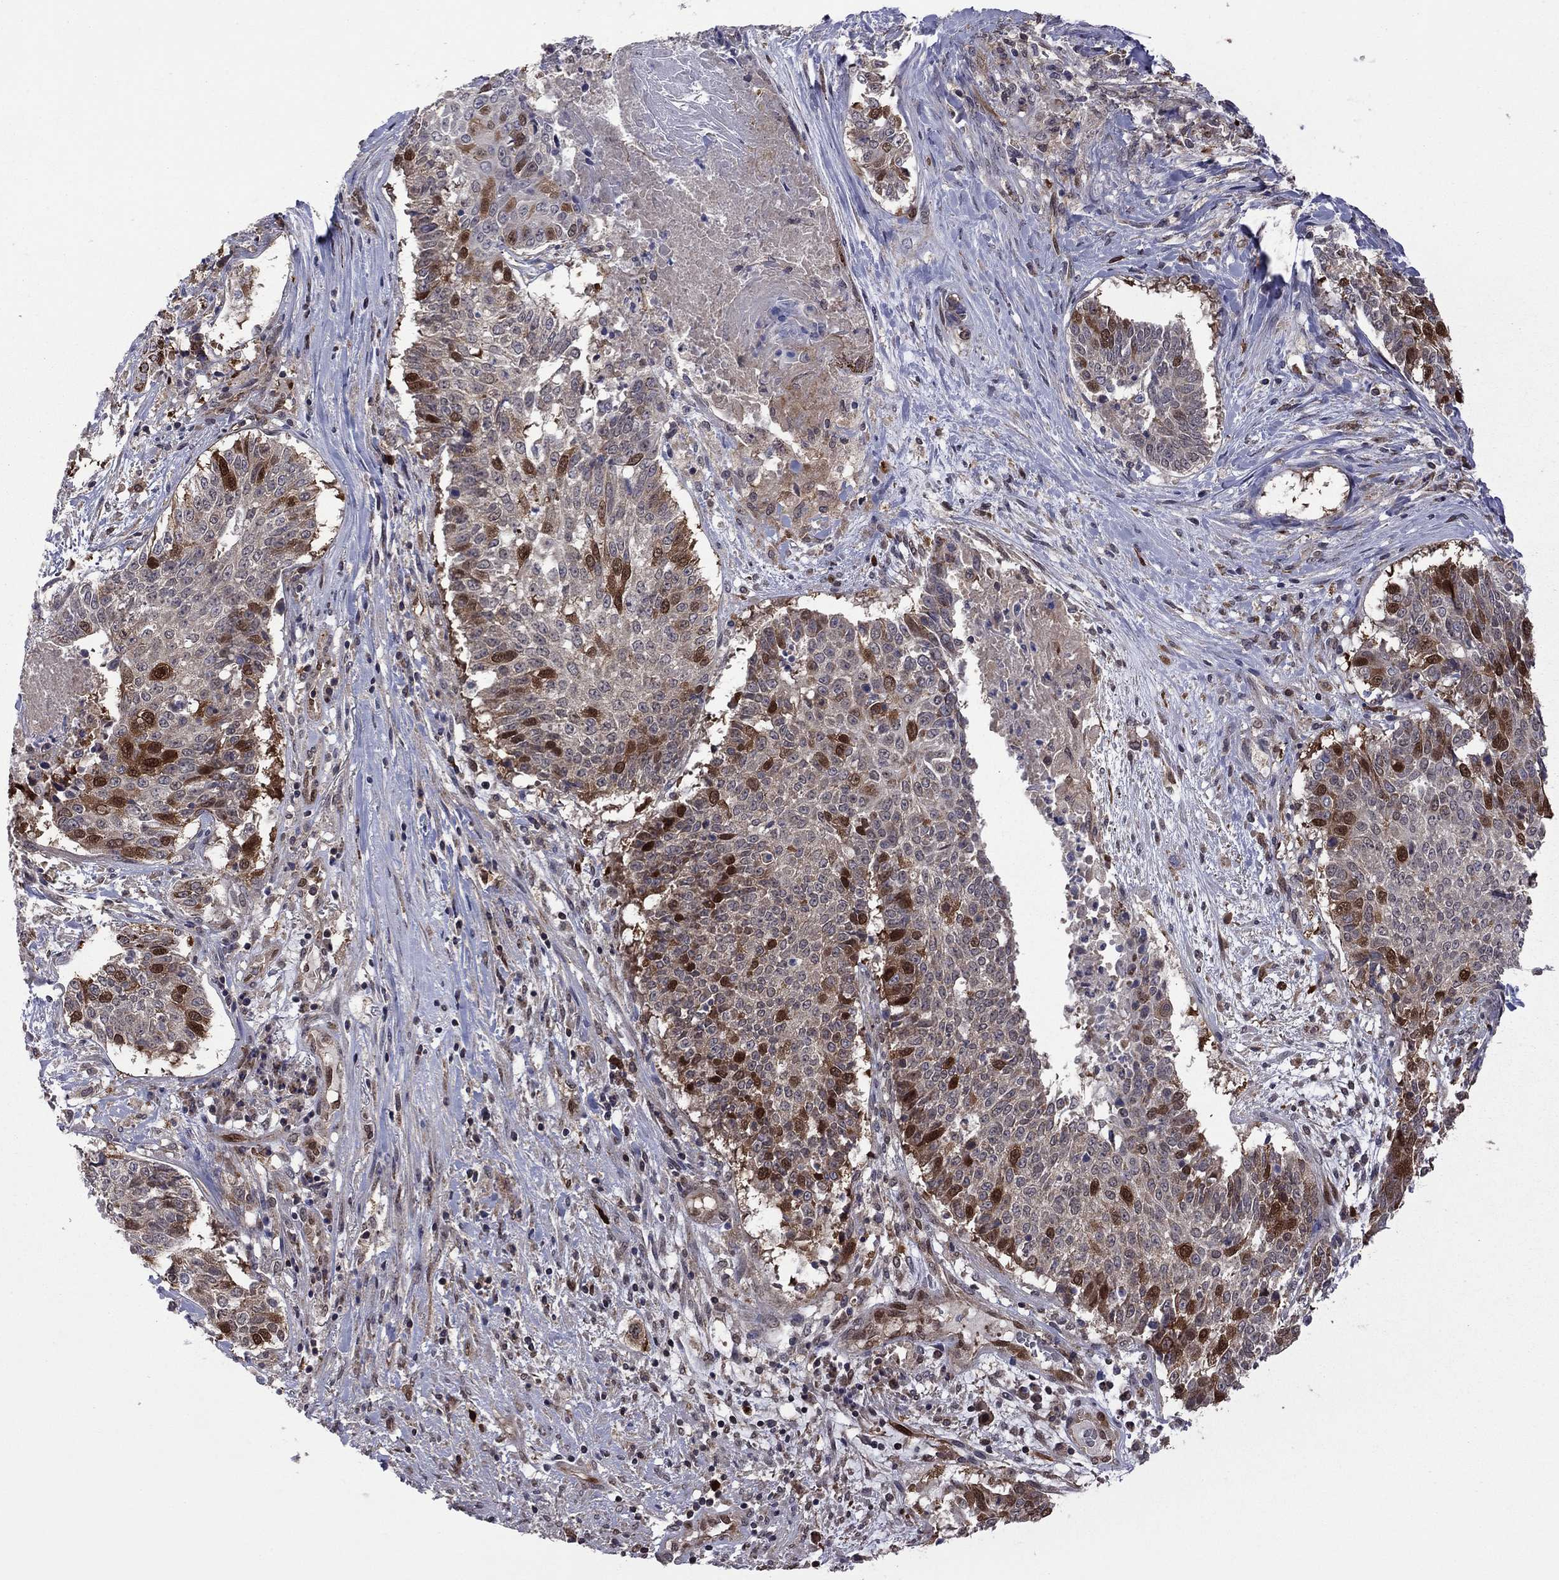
{"staining": {"intensity": "strong", "quantity": "<25%", "location": "cytoplasmic/membranous,nuclear"}, "tissue": "lung cancer", "cell_type": "Tumor cells", "image_type": "cancer", "snomed": [{"axis": "morphology", "description": "Squamous cell carcinoma, NOS"}, {"axis": "topography", "description": "Lung"}], "caption": "IHC image of neoplastic tissue: squamous cell carcinoma (lung) stained using immunohistochemistry (IHC) displays medium levels of strong protein expression localized specifically in the cytoplasmic/membranous and nuclear of tumor cells, appearing as a cytoplasmic/membranous and nuclear brown color.", "gene": "GPAA1", "patient": {"sex": "male", "age": 64}}